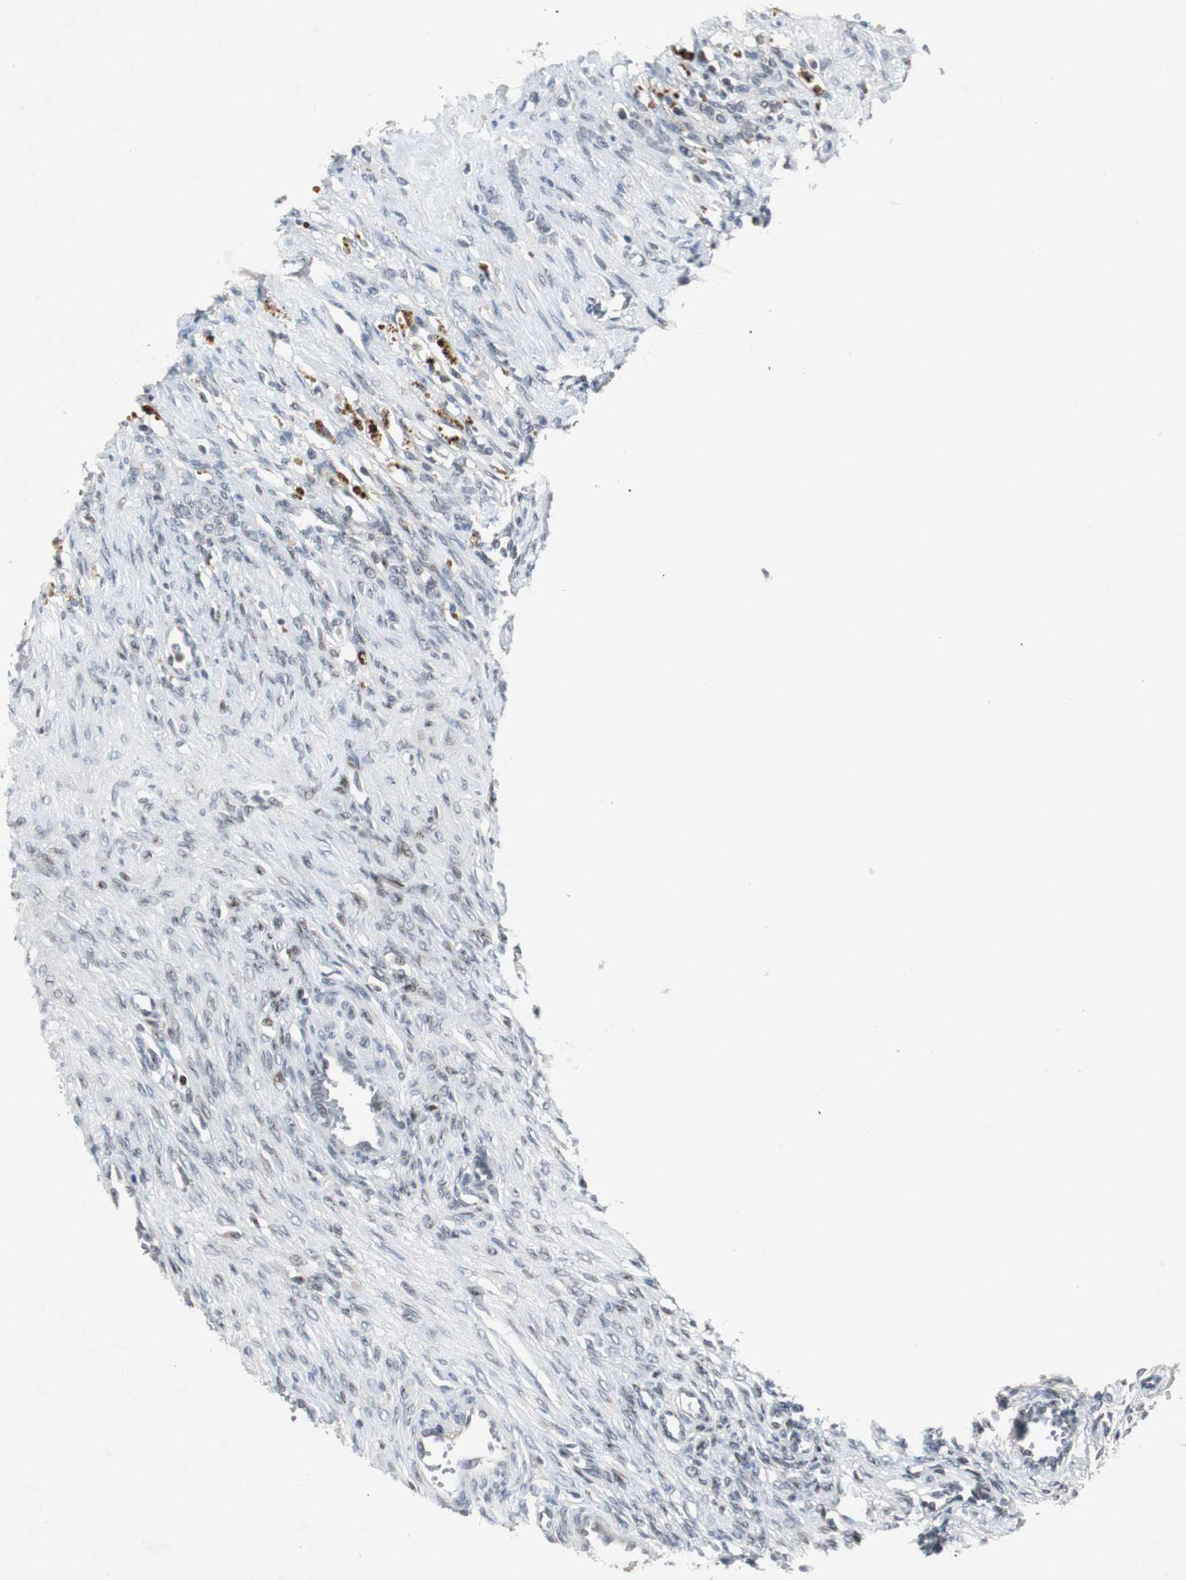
{"staining": {"intensity": "moderate", "quantity": "<25%", "location": "nuclear"}, "tissue": "ovary", "cell_type": "Ovarian stroma cells", "image_type": "normal", "snomed": [{"axis": "morphology", "description": "Normal tissue, NOS"}, {"axis": "topography", "description": "Ovary"}], "caption": "Immunohistochemistry image of unremarkable human ovary stained for a protein (brown), which demonstrates low levels of moderate nuclear expression in about <25% of ovarian stroma cells.", "gene": "ZNF396", "patient": {"sex": "female", "age": 33}}